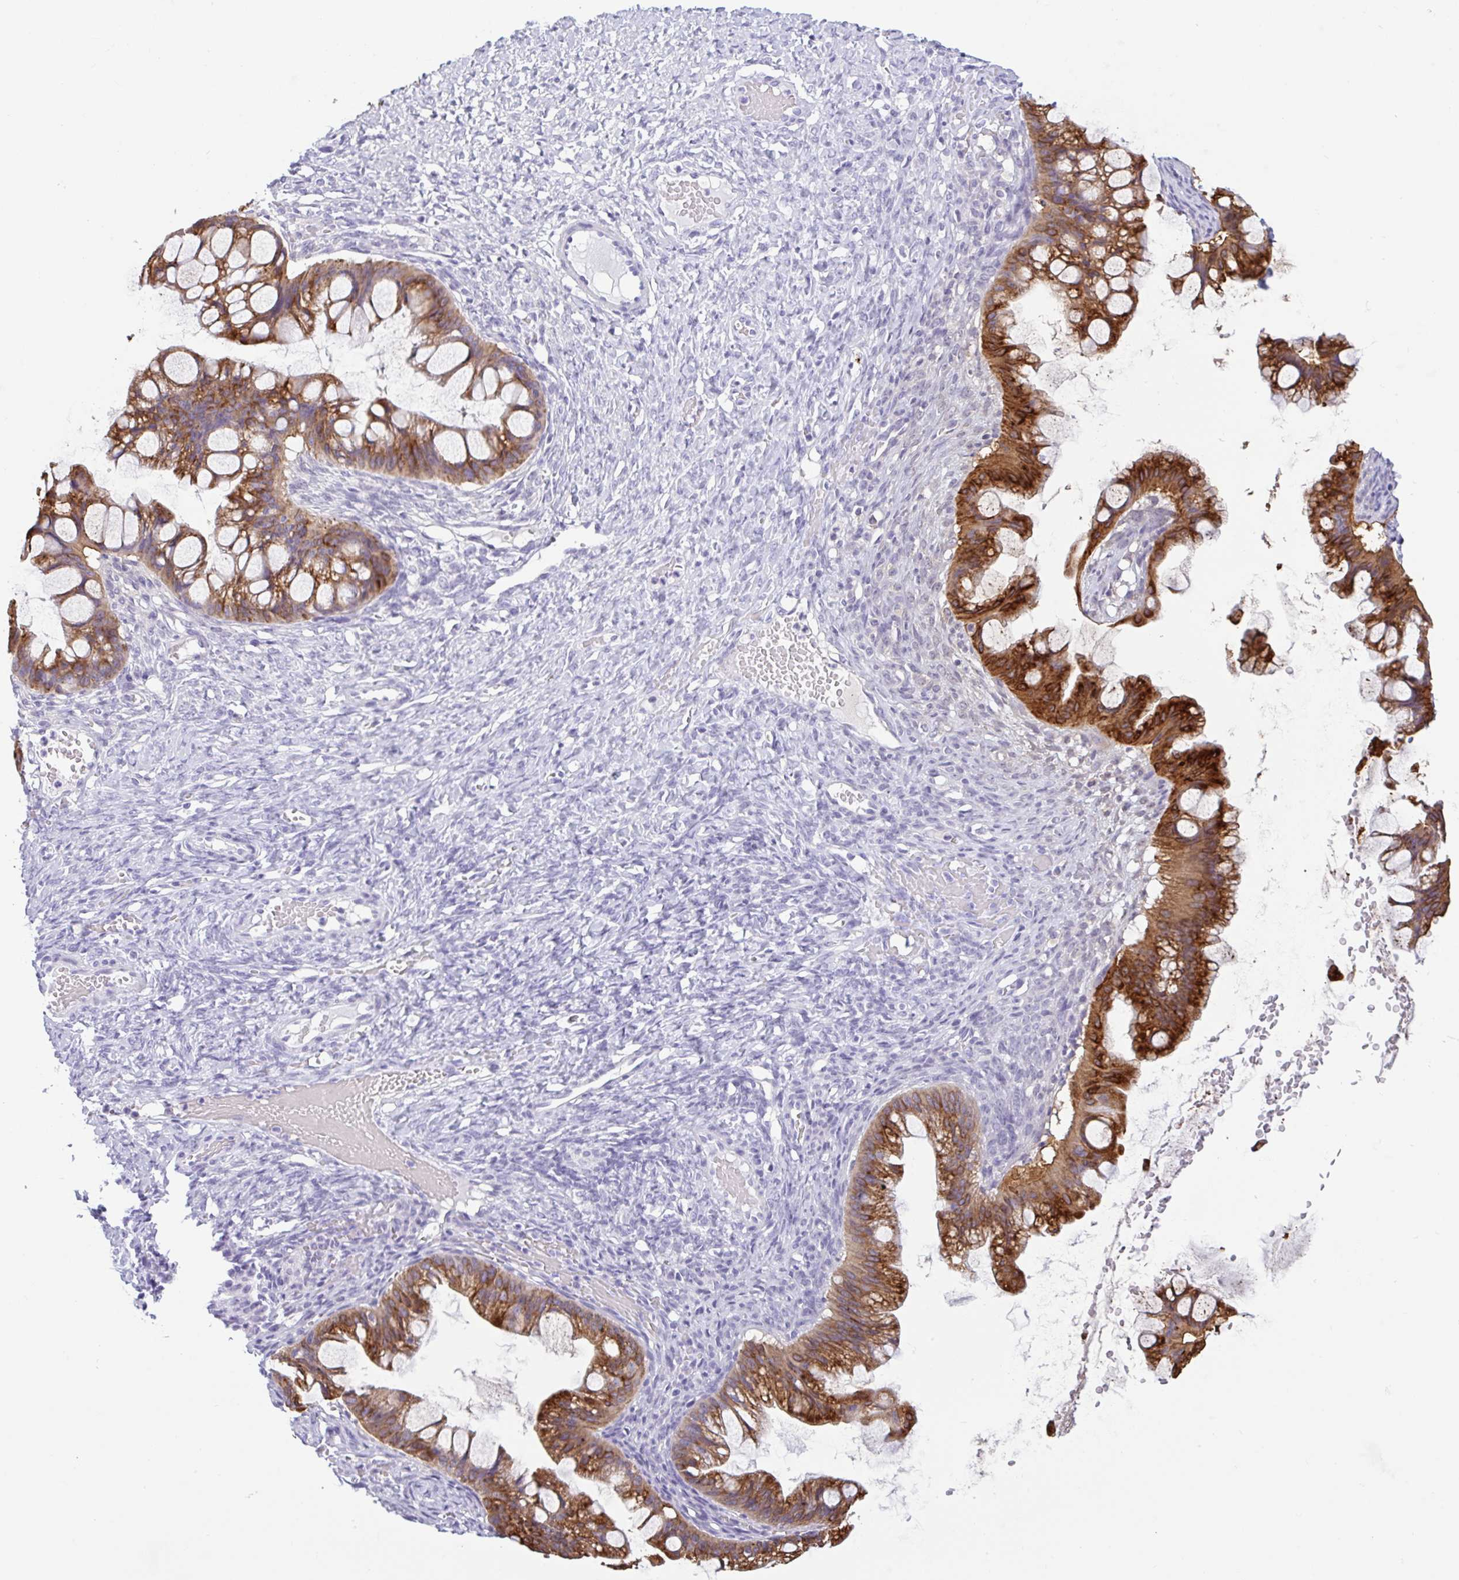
{"staining": {"intensity": "moderate", "quantity": ">75%", "location": "cytoplasmic/membranous"}, "tissue": "ovarian cancer", "cell_type": "Tumor cells", "image_type": "cancer", "snomed": [{"axis": "morphology", "description": "Cystadenocarcinoma, mucinous, NOS"}, {"axis": "topography", "description": "Ovary"}], "caption": "A high-resolution photomicrograph shows immunohistochemistry staining of ovarian cancer, which exhibits moderate cytoplasmic/membranous staining in about >75% of tumor cells. The protein of interest is stained brown, and the nuclei are stained in blue (DAB IHC with brightfield microscopy, high magnification).", "gene": "CTSE", "patient": {"sex": "female", "age": 73}}